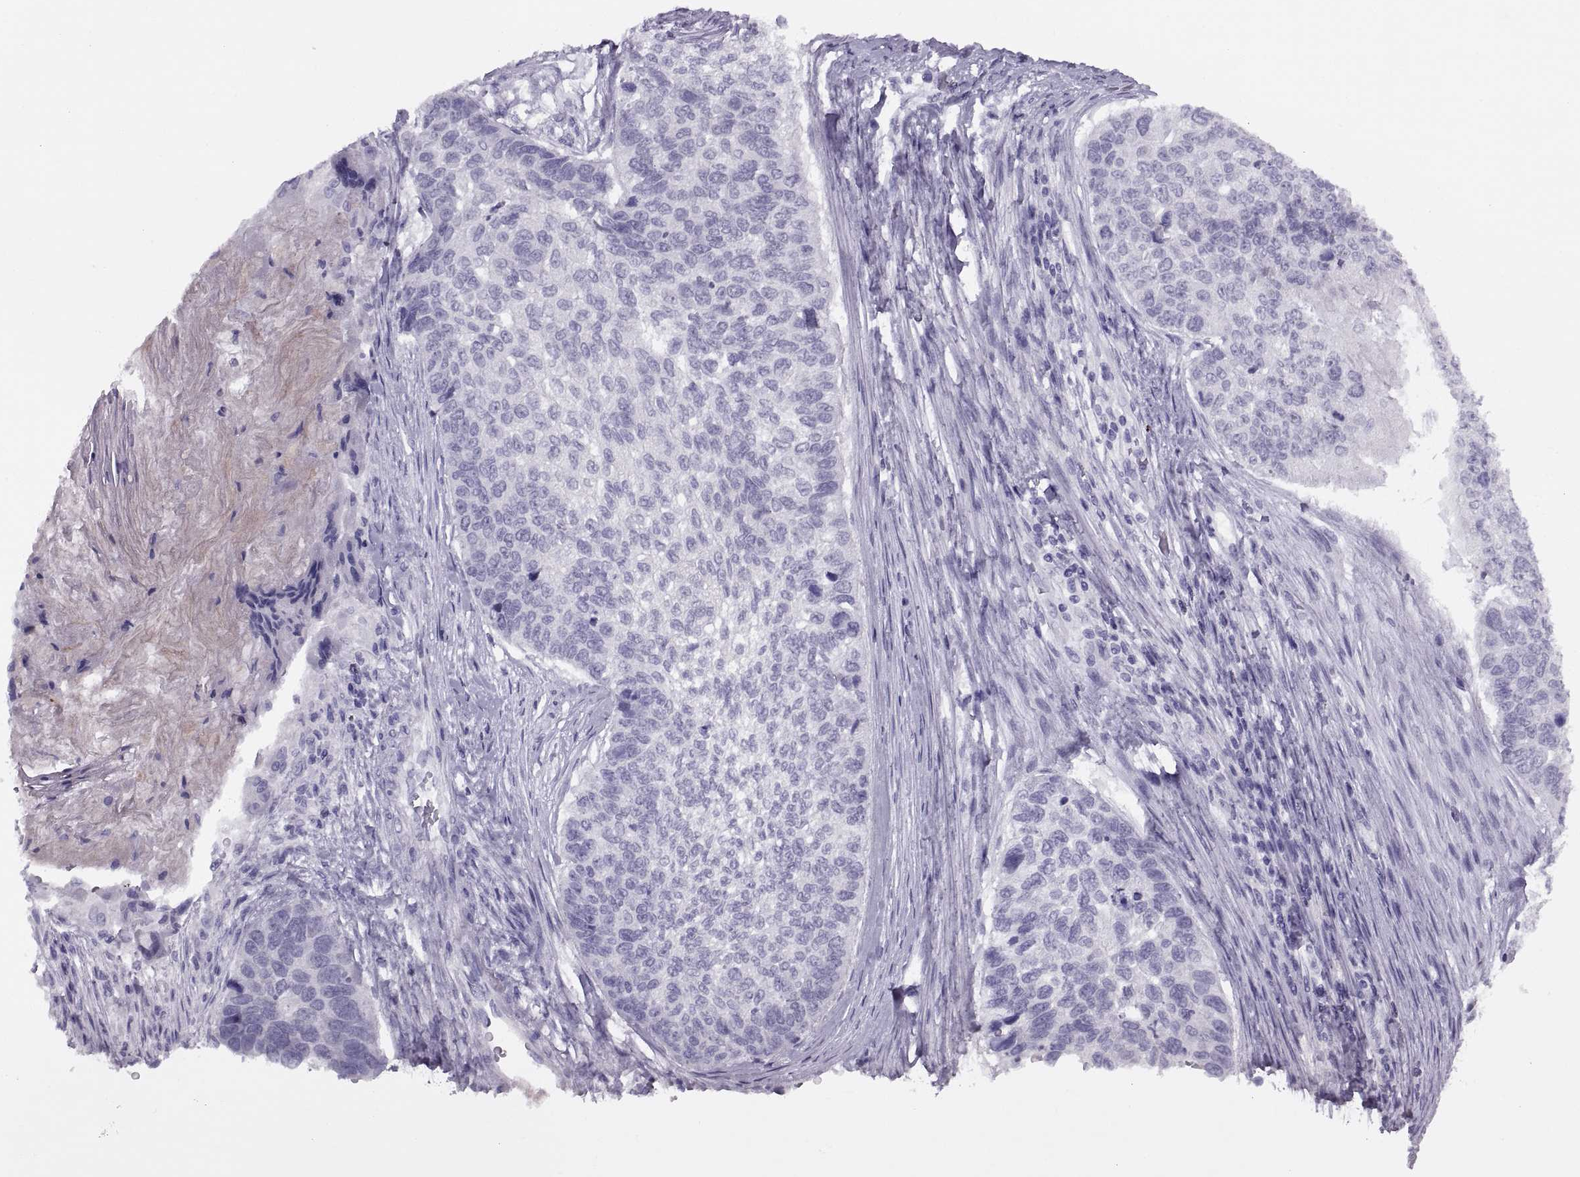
{"staining": {"intensity": "negative", "quantity": "none", "location": "none"}, "tissue": "lung cancer", "cell_type": "Tumor cells", "image_type": "cancer", "snomed": [{"axis": "morphology", "description": "Squamous cell carcinoma, NOS"}, {"axis": "topography", "description": "Lung"}], "caption": "Protein analysis of squamous cell carcinoma (lung) reveals no significant positivity in tumor cells. (DAB immunohistochemistry (IHC) visualized using brightfield microscopy, high magnification).", "gene": "FAM24A", "patient": {"sex": "male", "age": 69}}